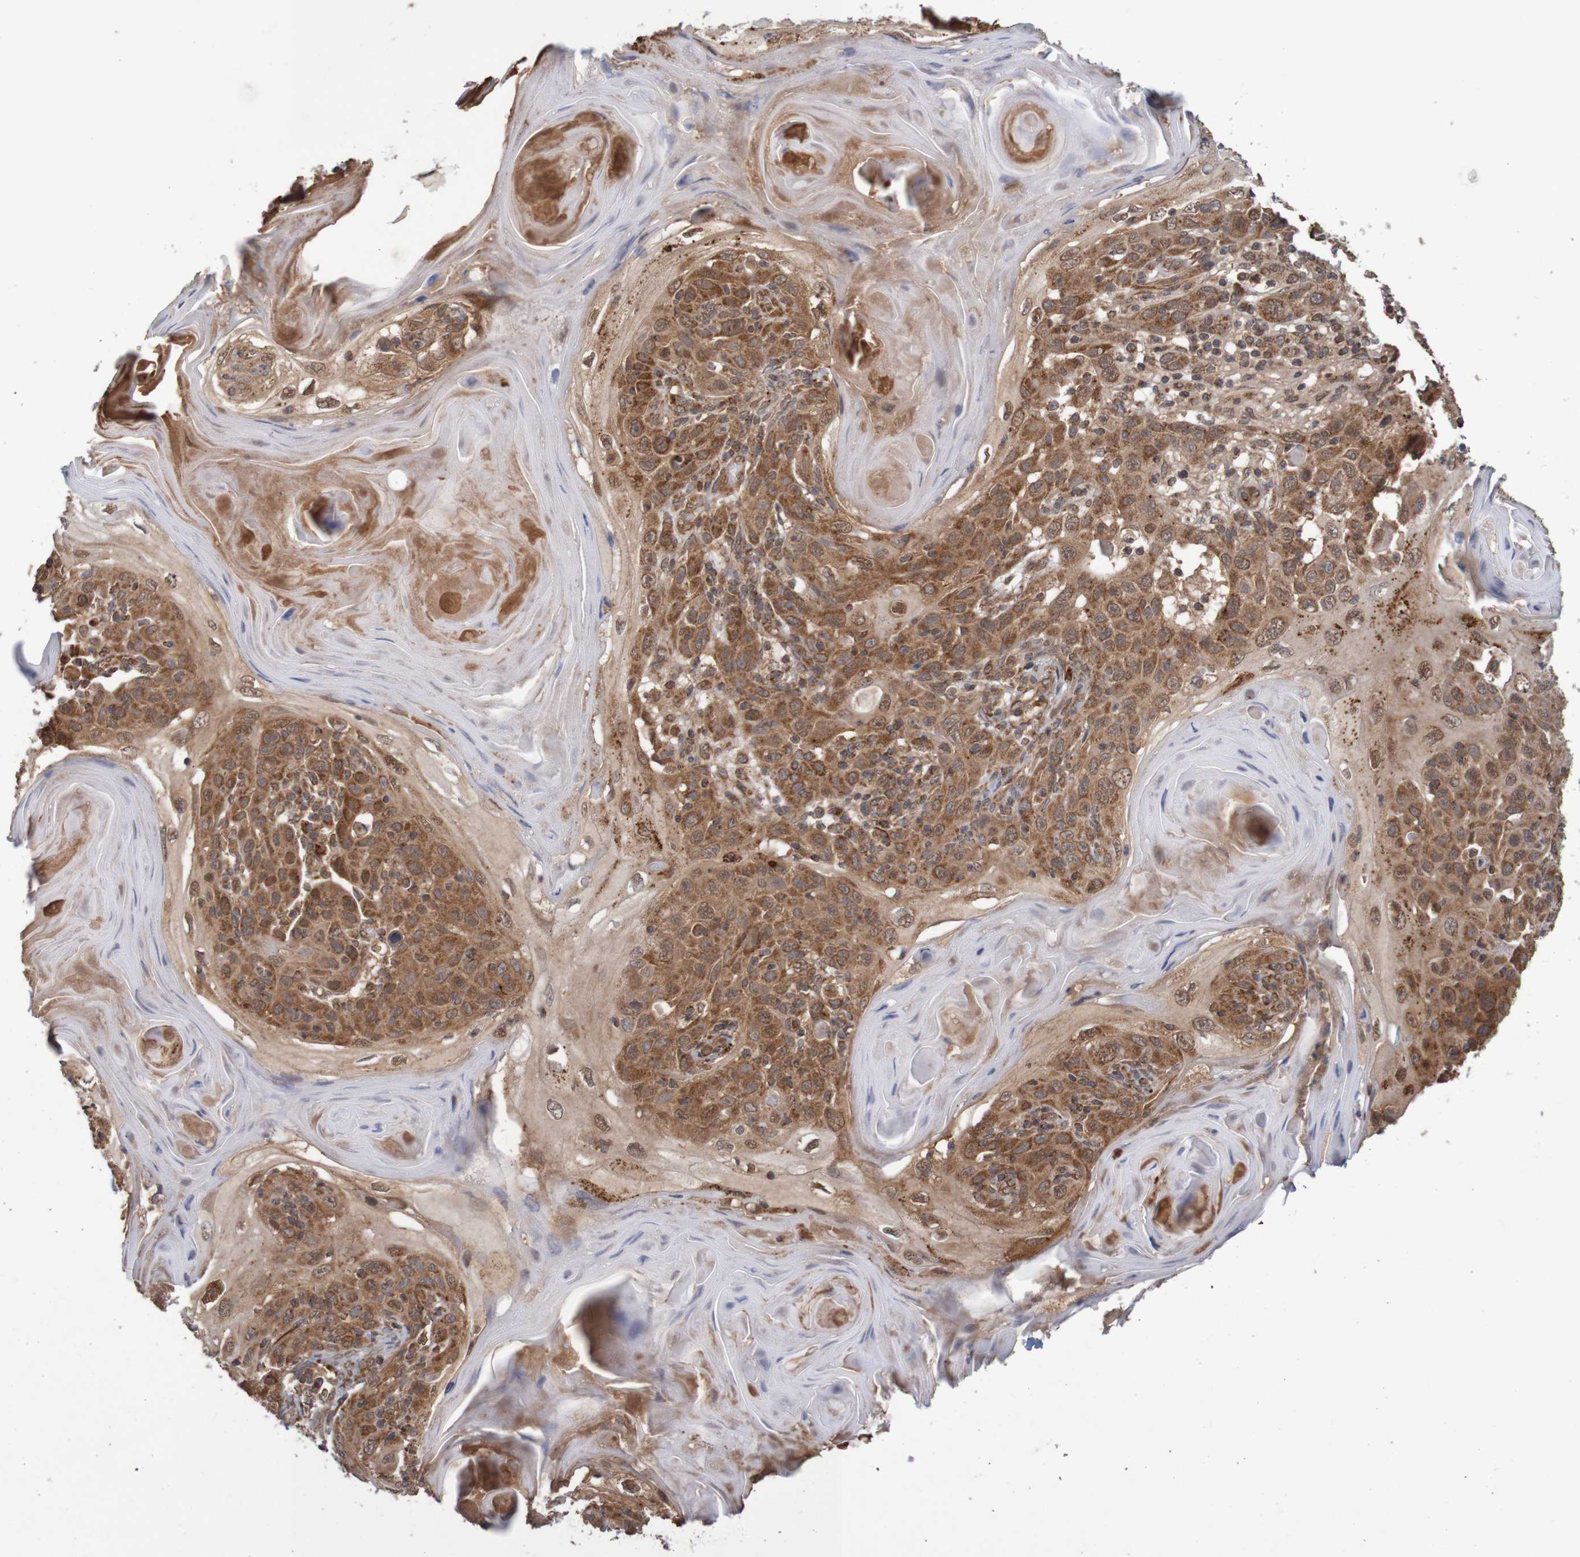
{"staining": {"intensity": "moderate", "quantity": ">75%", "location": "cytoplasmic/membranous"}, "tissue": "skin cancer", "cell_type": "Tumor cells", "image_type": "cancer", "snomed": [{"axis": "morphology", "description": "Squamous cell carcinoma, NOS"}, {"axis": "topography", "description": "Skin"}], "caption": "A medium amount of moderate cytoplasmic/membranous staining is appreciated in approximately >75% of tumor cells in skin cancer (squamous cell carcinoma) tissue.", "gene": "MRPL52", "patient": {"sex": "female", "age": 88}}